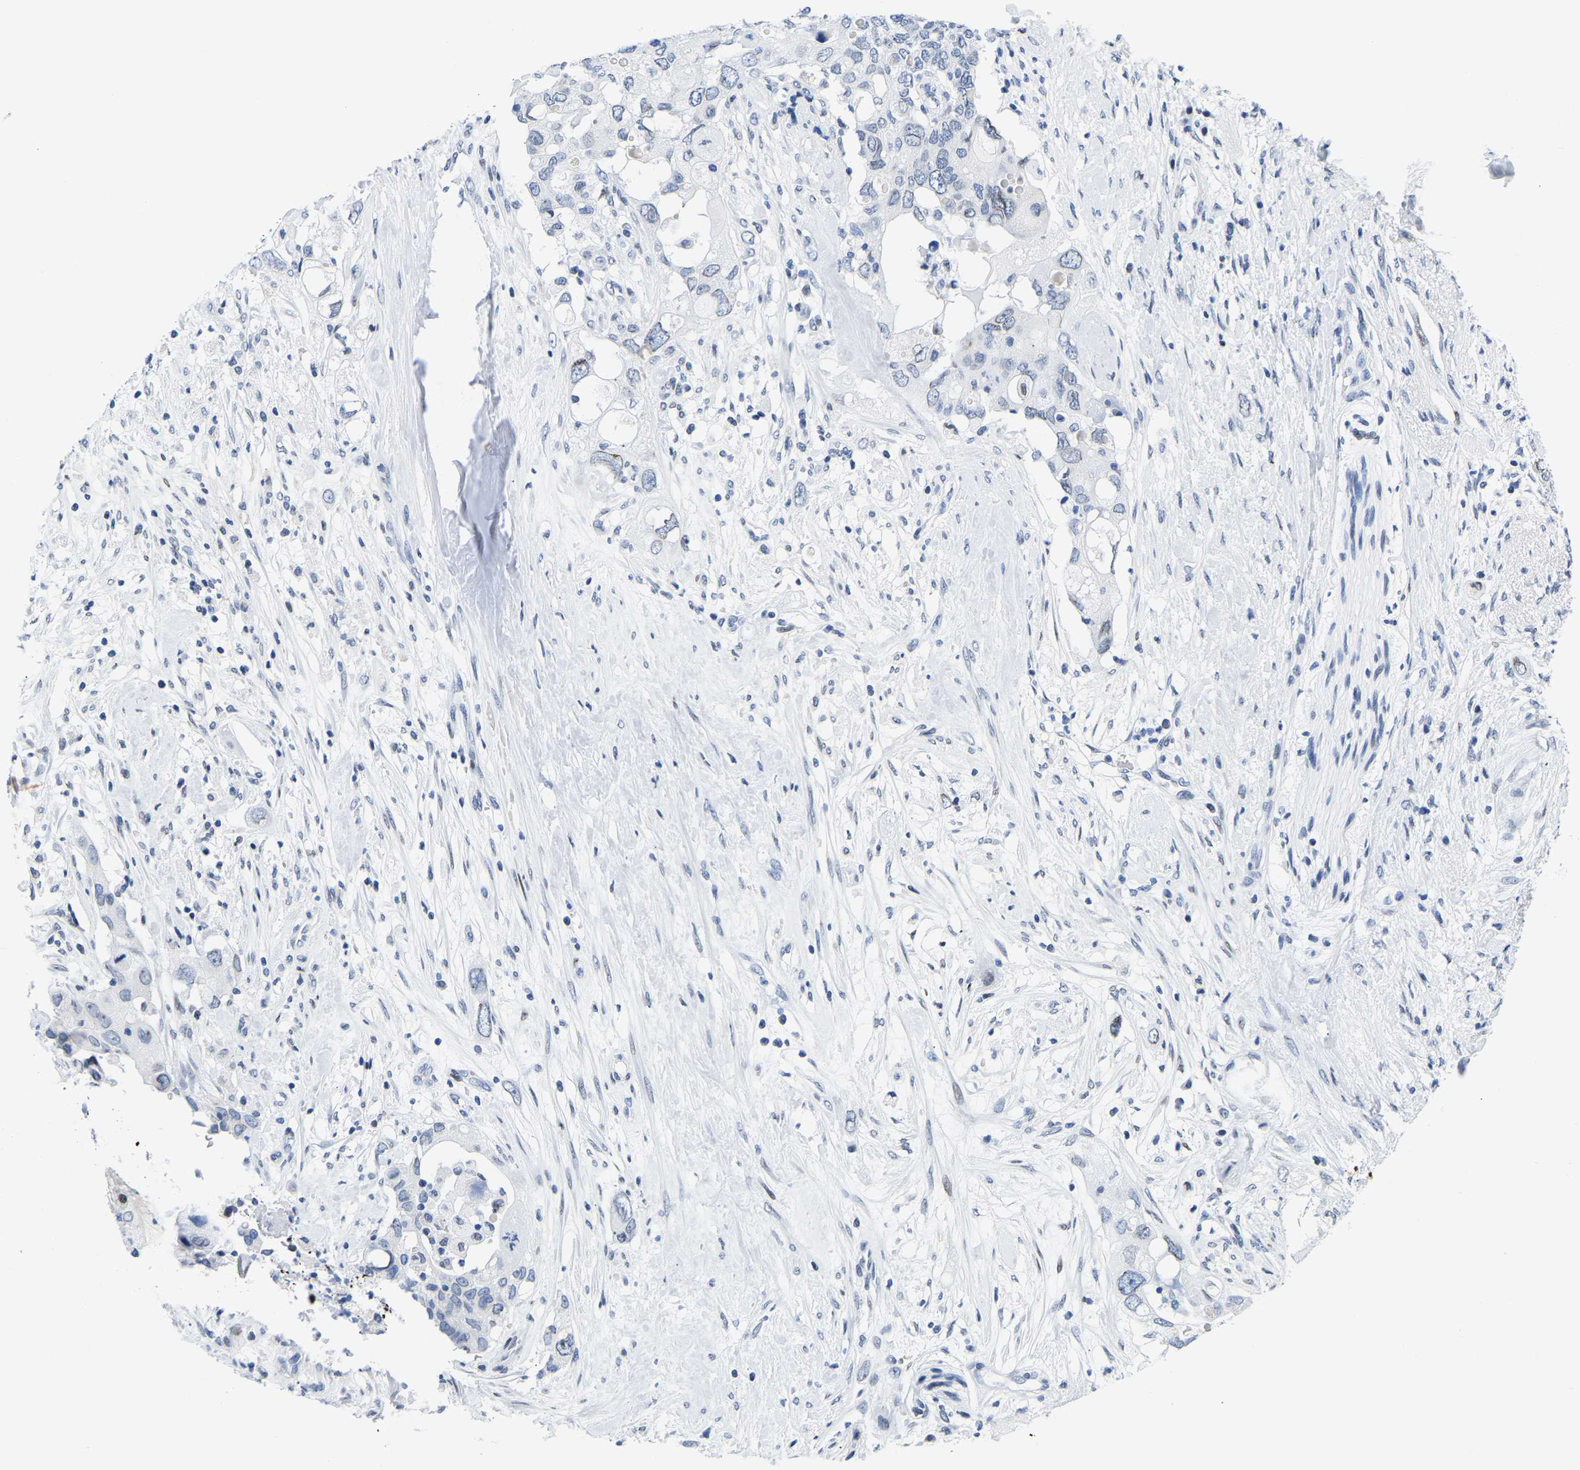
{"staining": {"intensity": "negative", "quantity": "none", "location": "none"}, "tissue": "pancreatic cancer", "cell_type": "Tumor cells", "image_type": "cancer", "snomed": [{"axis": "morphology", "description": "Adenocarcinoma, NOS"}, {"axis": "topography", "description": "Pancreas"}], "caption": "DAB immunohistochemical staining of human pancreatic cancer exhibits no significant expression in tumor cells. (DAB immunohistochemistry (IHC) with hematoxylin counter stain).", "gene": "UPK3A", "patient": {"sex": "female", "age": 56}}